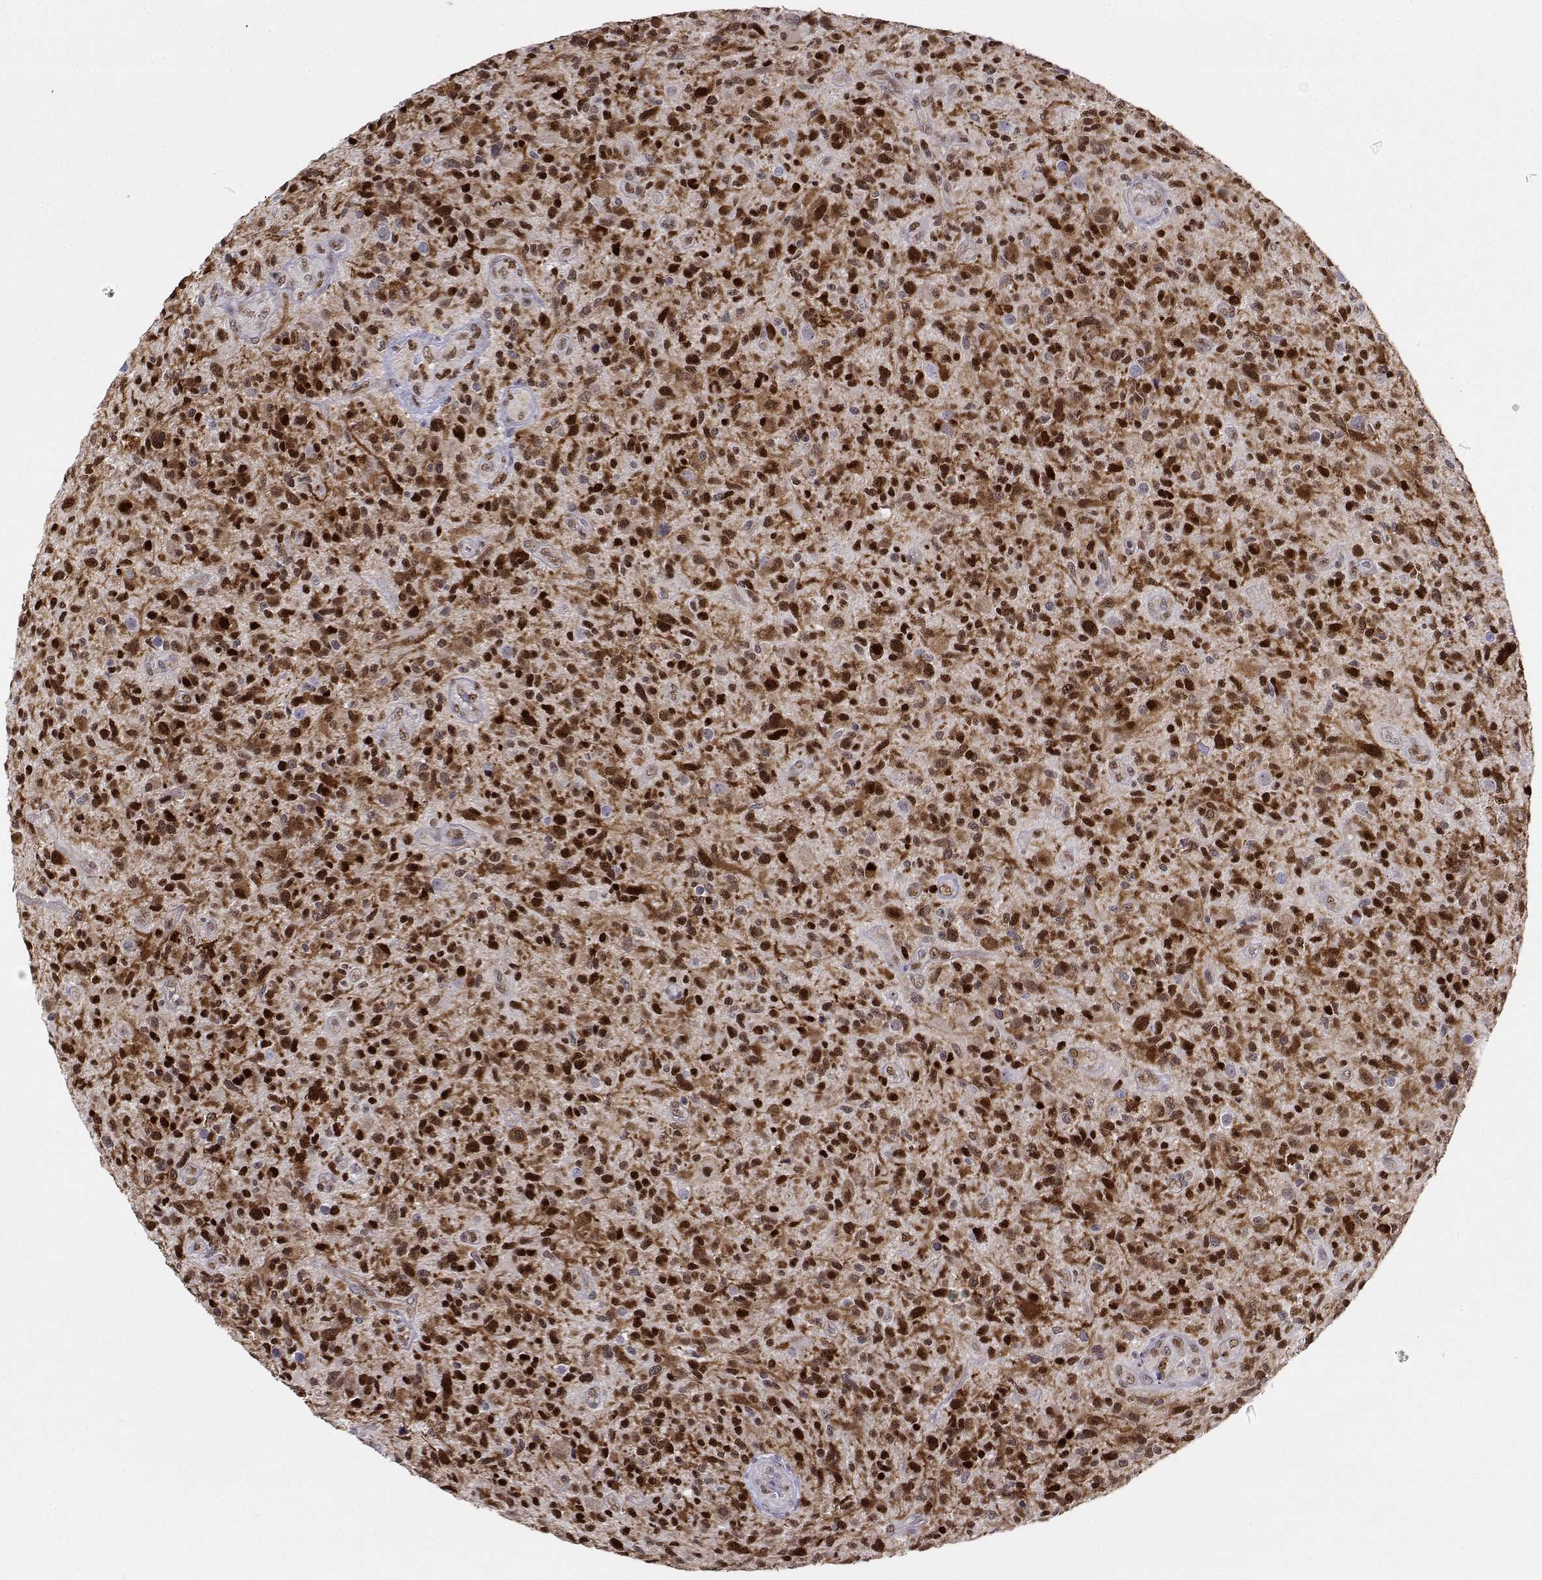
{"staining": {"intensity": "strong", "quantity": ">75%", "location": "nuclear"}, "tissue": "glioma", "cell_type": "Tumor cells", "image_type": "cancer", "snomed": [{"axis": "morphology", "description": "Glioma, malignant, High grade"}, {"axis": "topography", "description": "Brain"}], "caption": "IHC (DAB (3,3'-diaminobenzidine)) staining of glioma shows strong nuclear protein positivity in about >75% of tumor cells.", "gene": "ERF", "patient": {"sex": "male", "age": 47}}